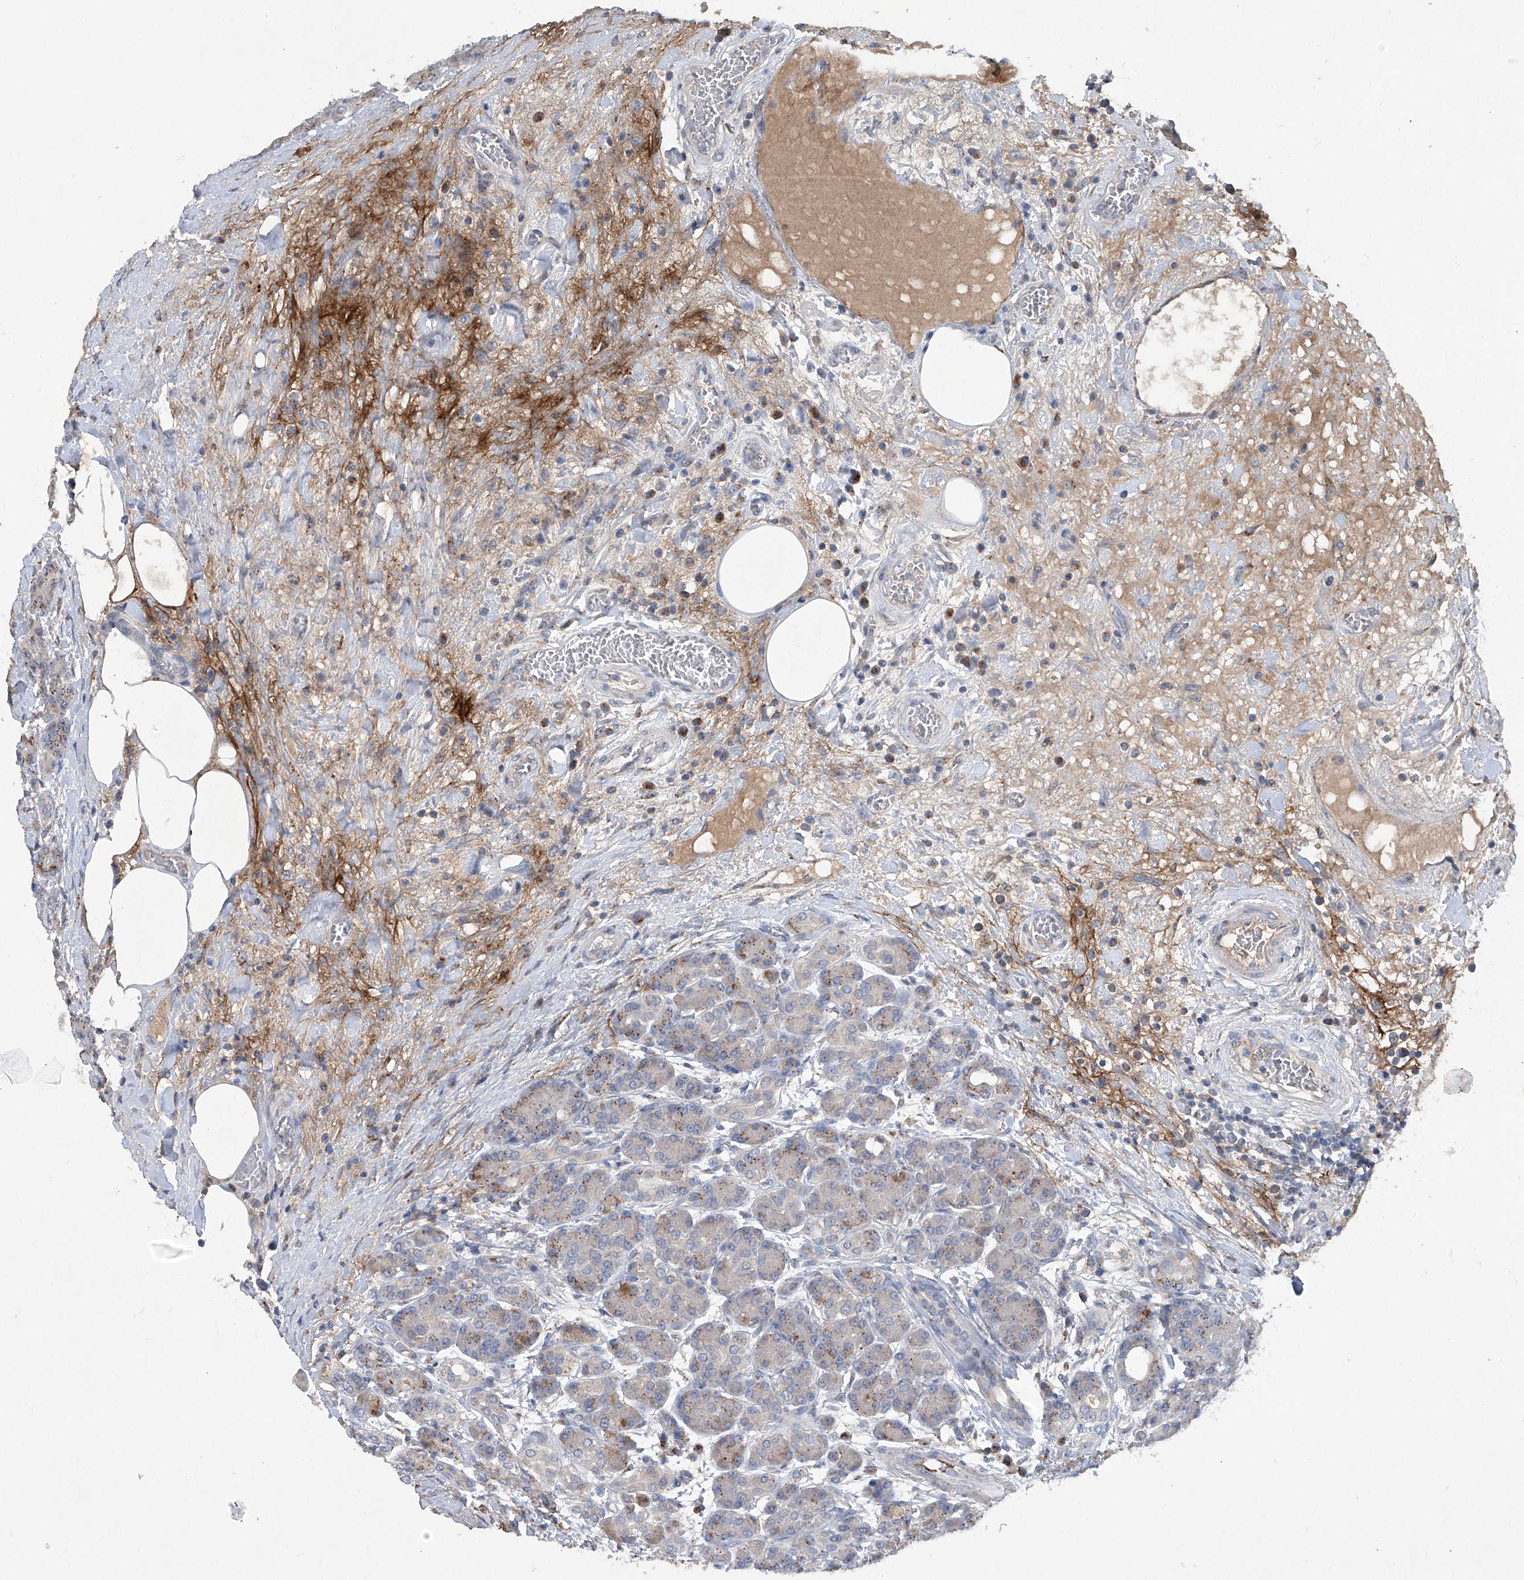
{"staining": {"intensity": "moderate", "quantity": ">75%", "location": "cytoplasmic/membranous"}, "tissue": "pancreas", "cell_type": "Exocrine glandular cells", "image_type": "normal", "snomed": [{"axis": "morphology", "description": "Normal tissue, NOS"}, {"axis": "topography", "description": "Pancreas"}], "caption": "Pancreas stained with DAB (3,3'-diaminobenzidine) immunohistochemistry (IHC) demonstrates medium levels of moderate cytoplasmic/membranous staining in about >75% of exocrine glandular cells. (DAB (3,3'-diaminobenzidine) IHC with brightfield microscopy, high magnification).", "gene": "PCSK5", "patient": {"sex": "male", "age": 63}}